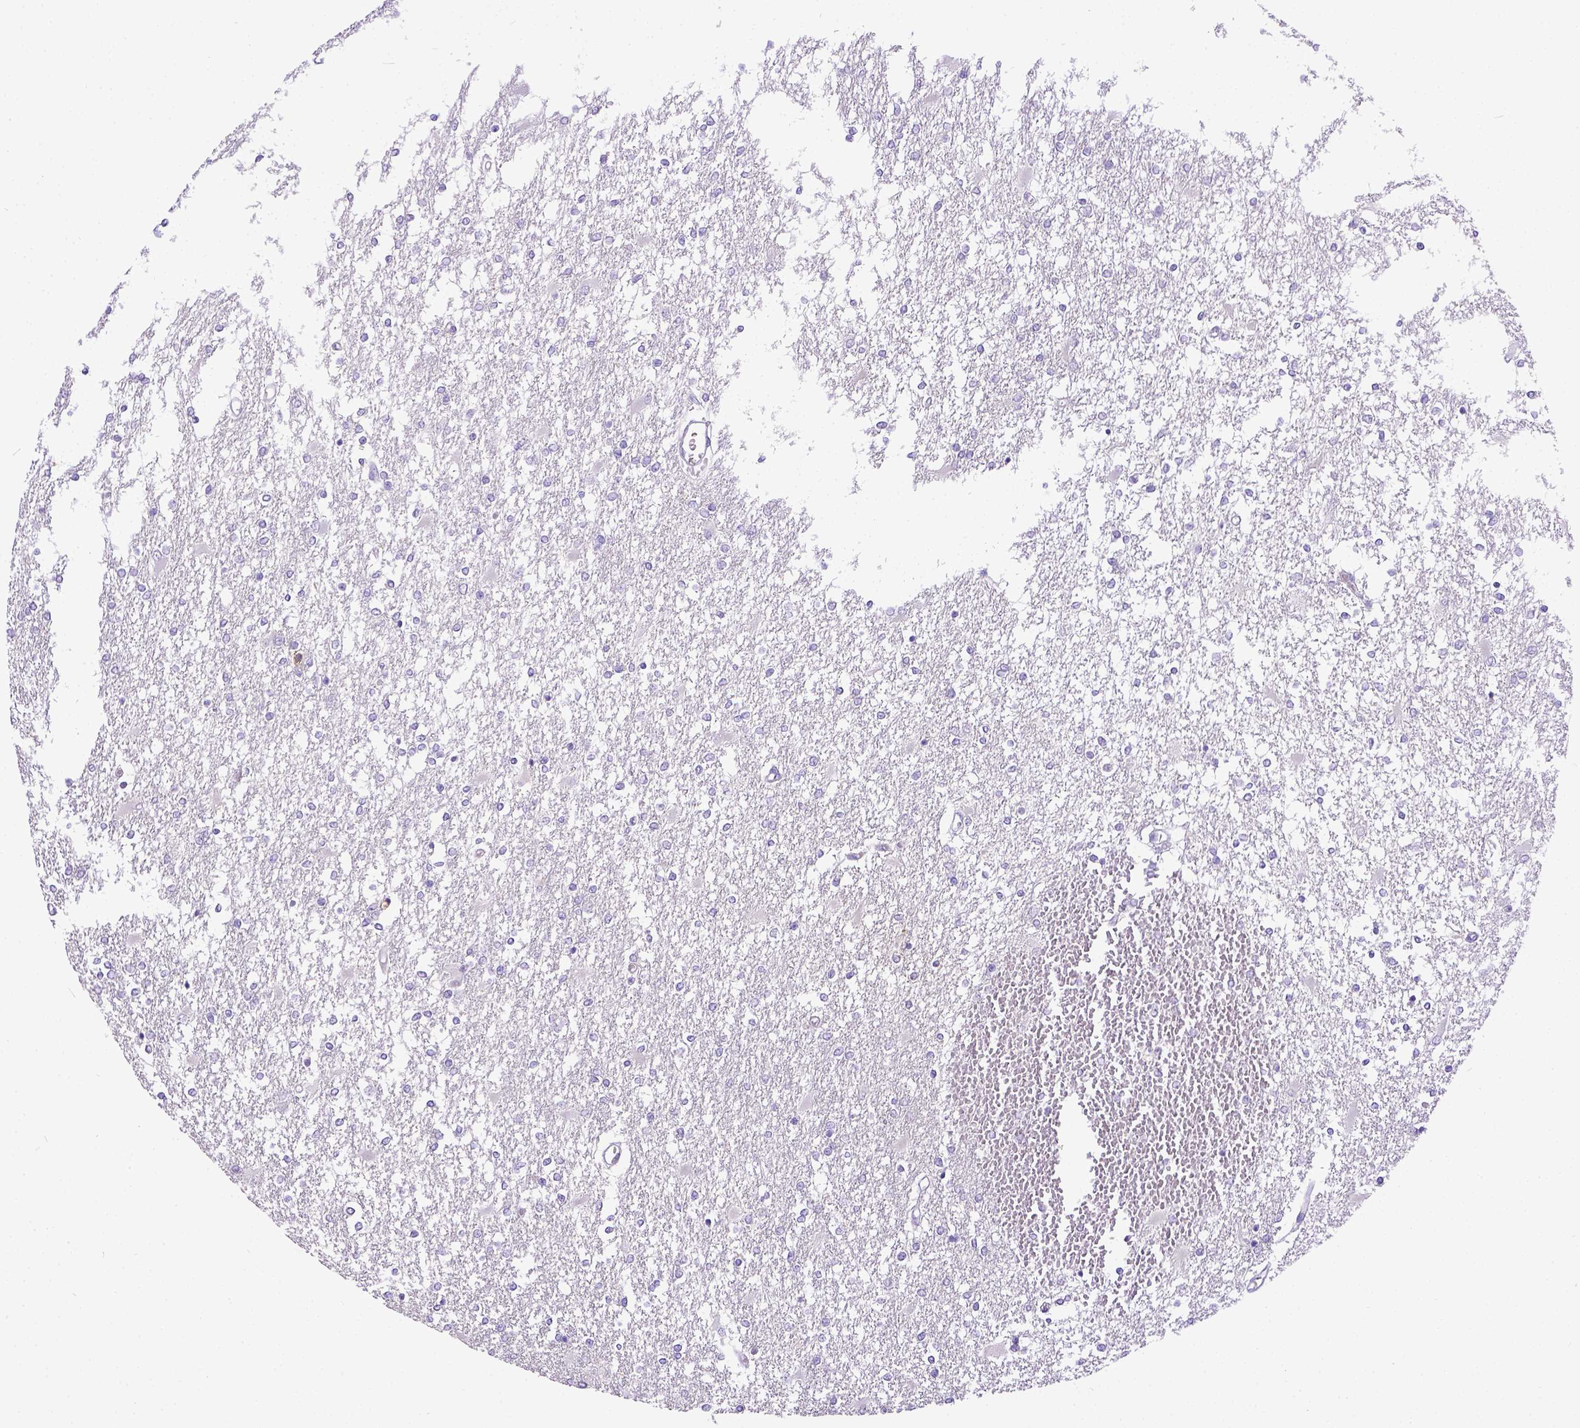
{"staining": {"intensity": "negative", "quantity": "none", "location": "none"}, "tissue": "glioma", "cell_type": "Tumor cells", "image_type": "cancer", "snomed": [{"axis": "morphology", "description": "Glioma, malignant, High grade"}, {"axis": "topography", "description": "Cerebral cortex"}], "caption": "Human glioma stained for a protein using immunohistochemistry demonstrates no positivity in tumor cells.", "gene": "KIT", "patient": {"sex": "male", "age": 79}}